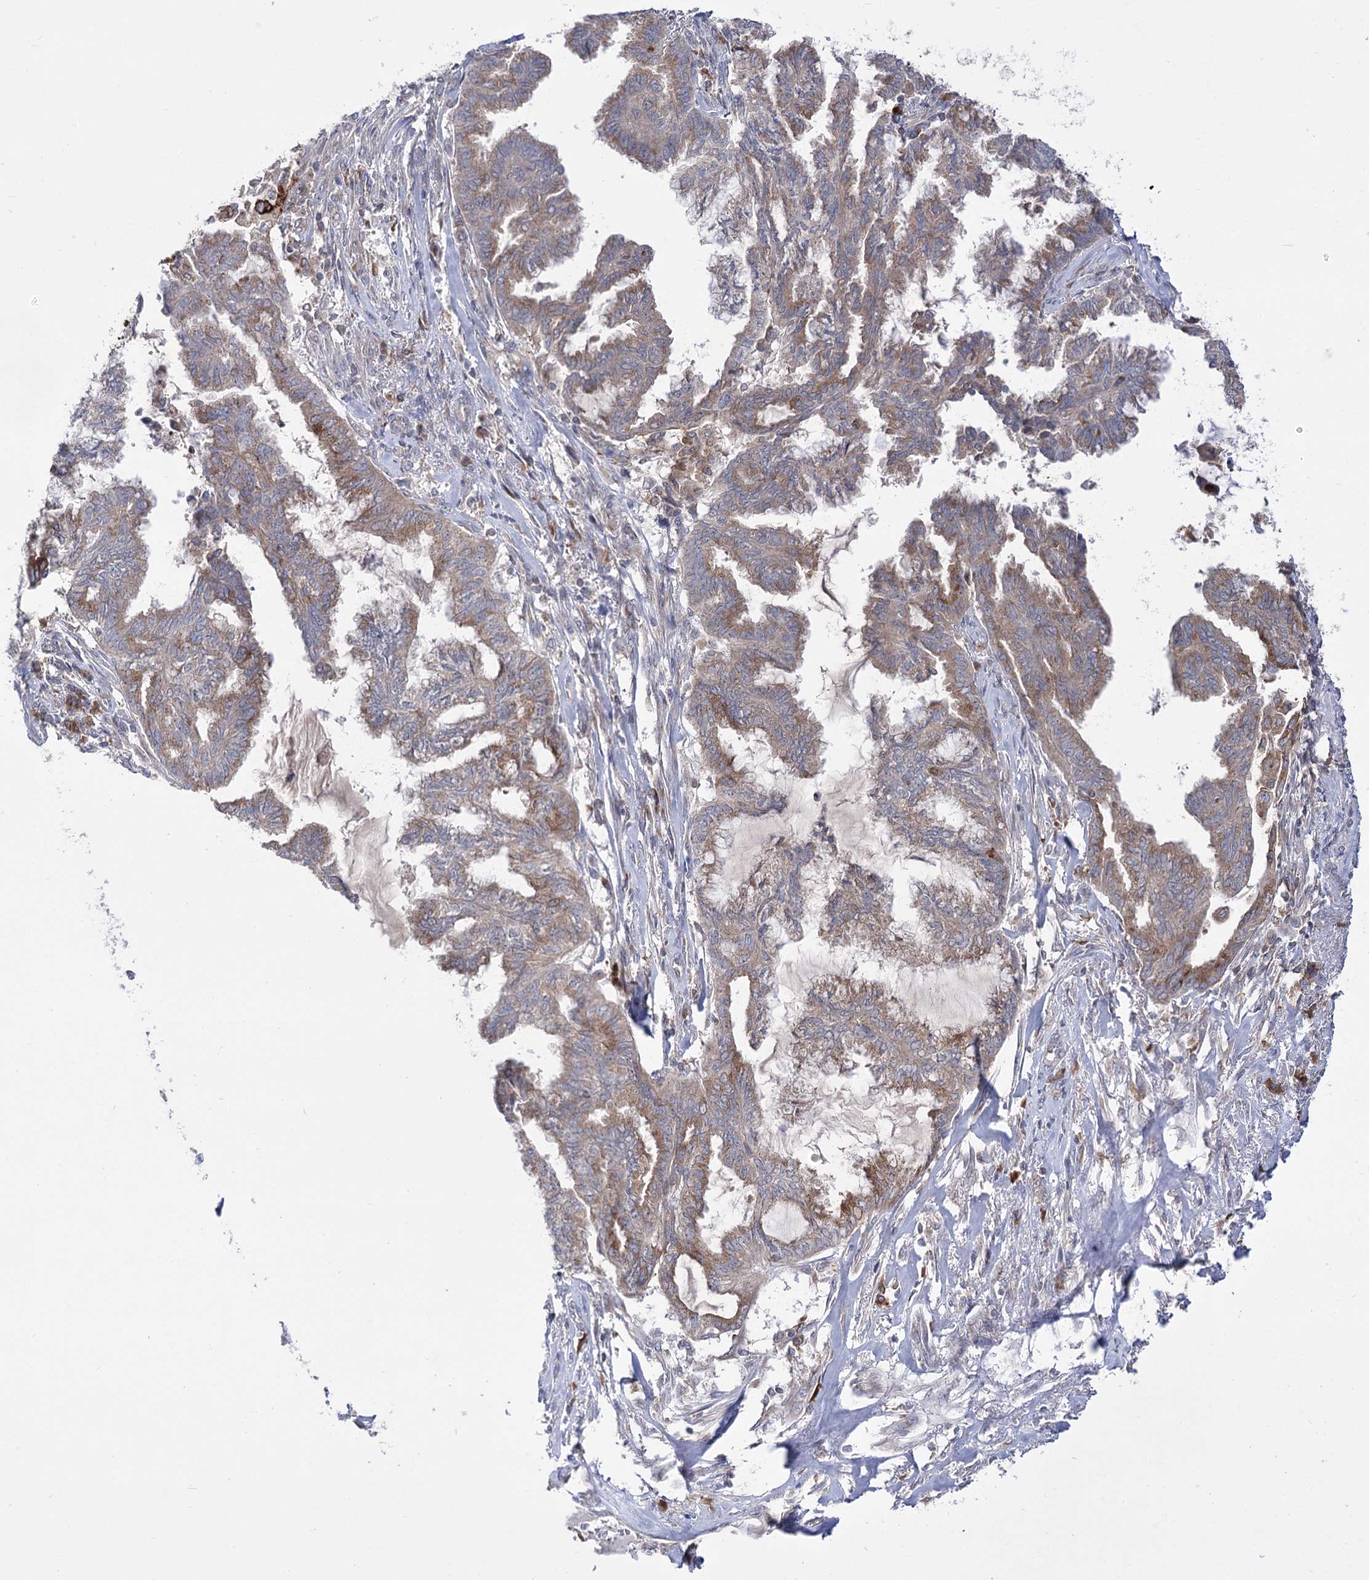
{"staining": {"intensity": "moderate", "quantity": ">75%", "location": "cytoplasmic/membranous"}, "tissue": "endometrial cancer", "cell_type": "Tumor cells", "image_type": "cancer", "snomed": [{"axis": "morphology", "description": "Adenocarcinoma, NOS"}, {"axis": "topography", "description": "Endometrium"}], "caption": "A histopathology image showing moderate cytoplasmic/membranous staining in about >75% of tumor cells in adenocarcinoma (endometrial), as visualized by brown immunohistochemical staining.", "gene": "ZNF622", "patient": {"sex": "female", "age": 86}}